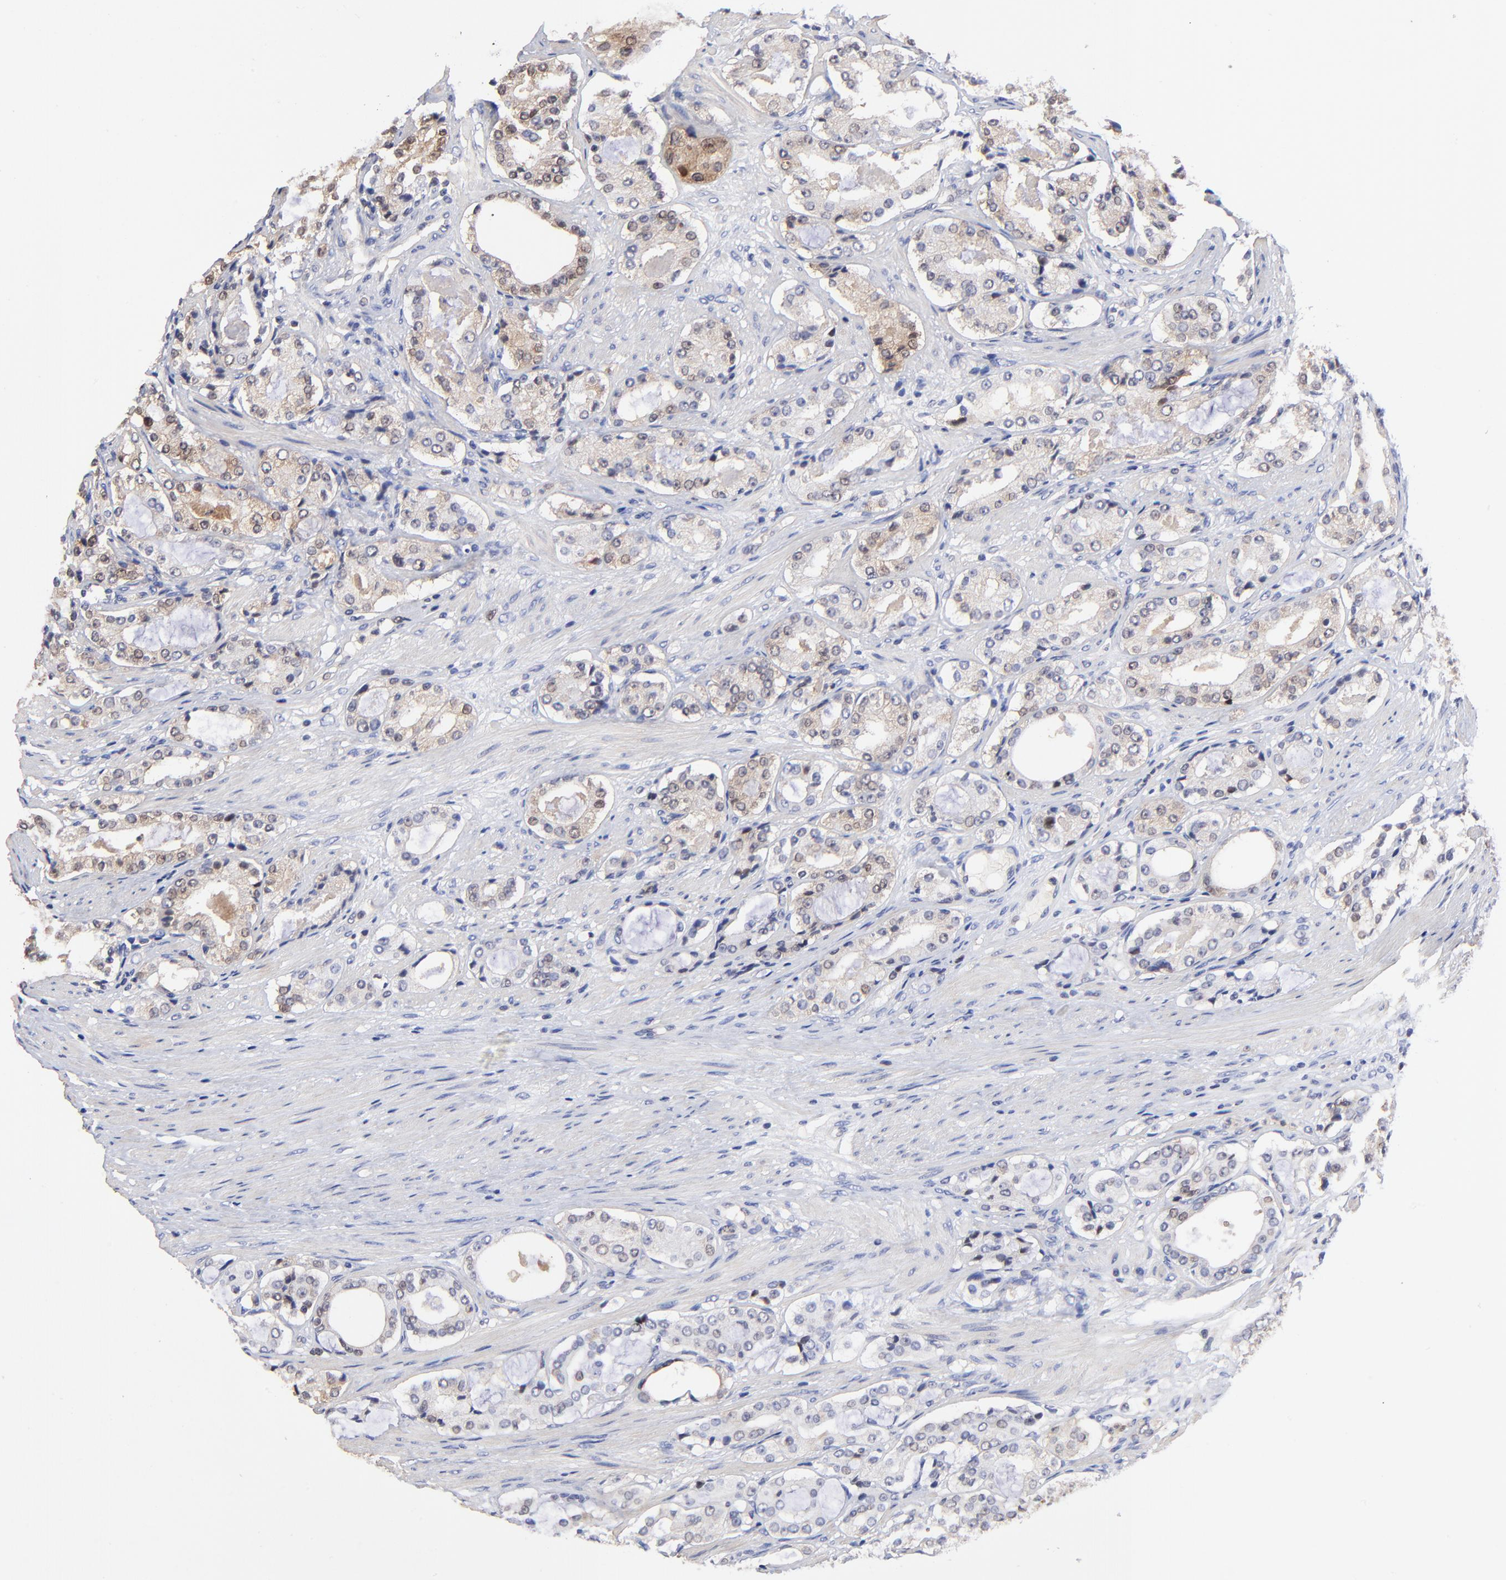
{"staining": {"intensity": "weak", "quantity": "<25%", "location": "cytoplasmic/membranous"}, "tissue": "prostate cancer", "cell_type": "Tumor cells", "image_type": "cancer", "snomed": [{"axis": "morphology", "description": "Adenocarcinoma, High grade"}, {"axis": "topography", "description": "Prostate"}], "caption": "A photomicrograph of prostate adenocarcinoma (high-grade) stained for a protein demonstrates no brown staining in tumor cells.", "gene": "DCTPP1", "patient": {"sex": "male", "age": 72}}